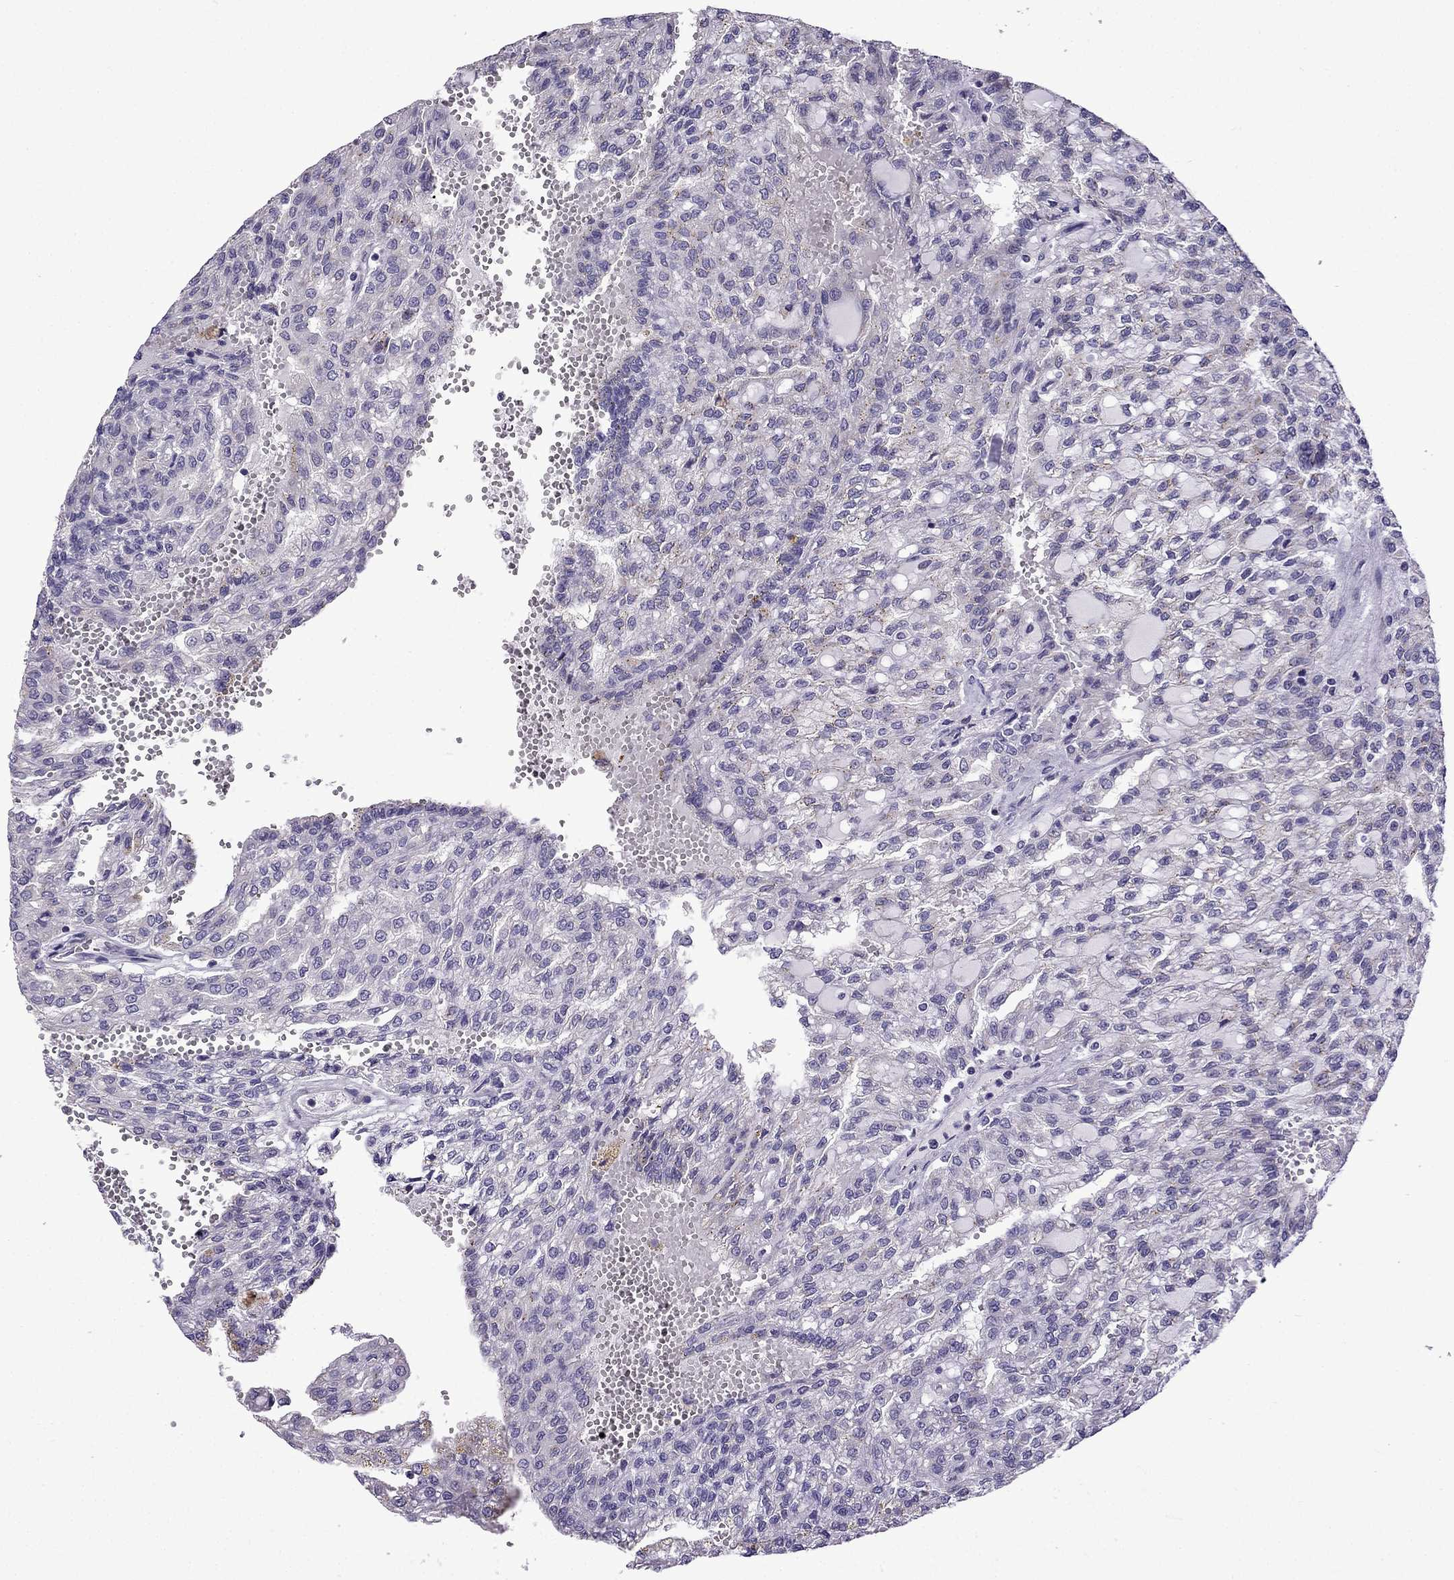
{"staining": {"intensity": "negative", "quantity": "none", "location": "none"}, "tissue": "renal cancer", "cell_type": "Tumor cells", "image_type": "cancer", "snomed": [{"axis": "morphology", "description": "Adenocarcinoma, NOS"}, {"axis": "topography", "description": "Kidney"}], "caption": "A photomicrograph of renal adenocarcinoma stained for a protein demonstrates no brown staining in tumor cells.", "gene": "TTN", "patient": {"sex": "male", "age": 63}}